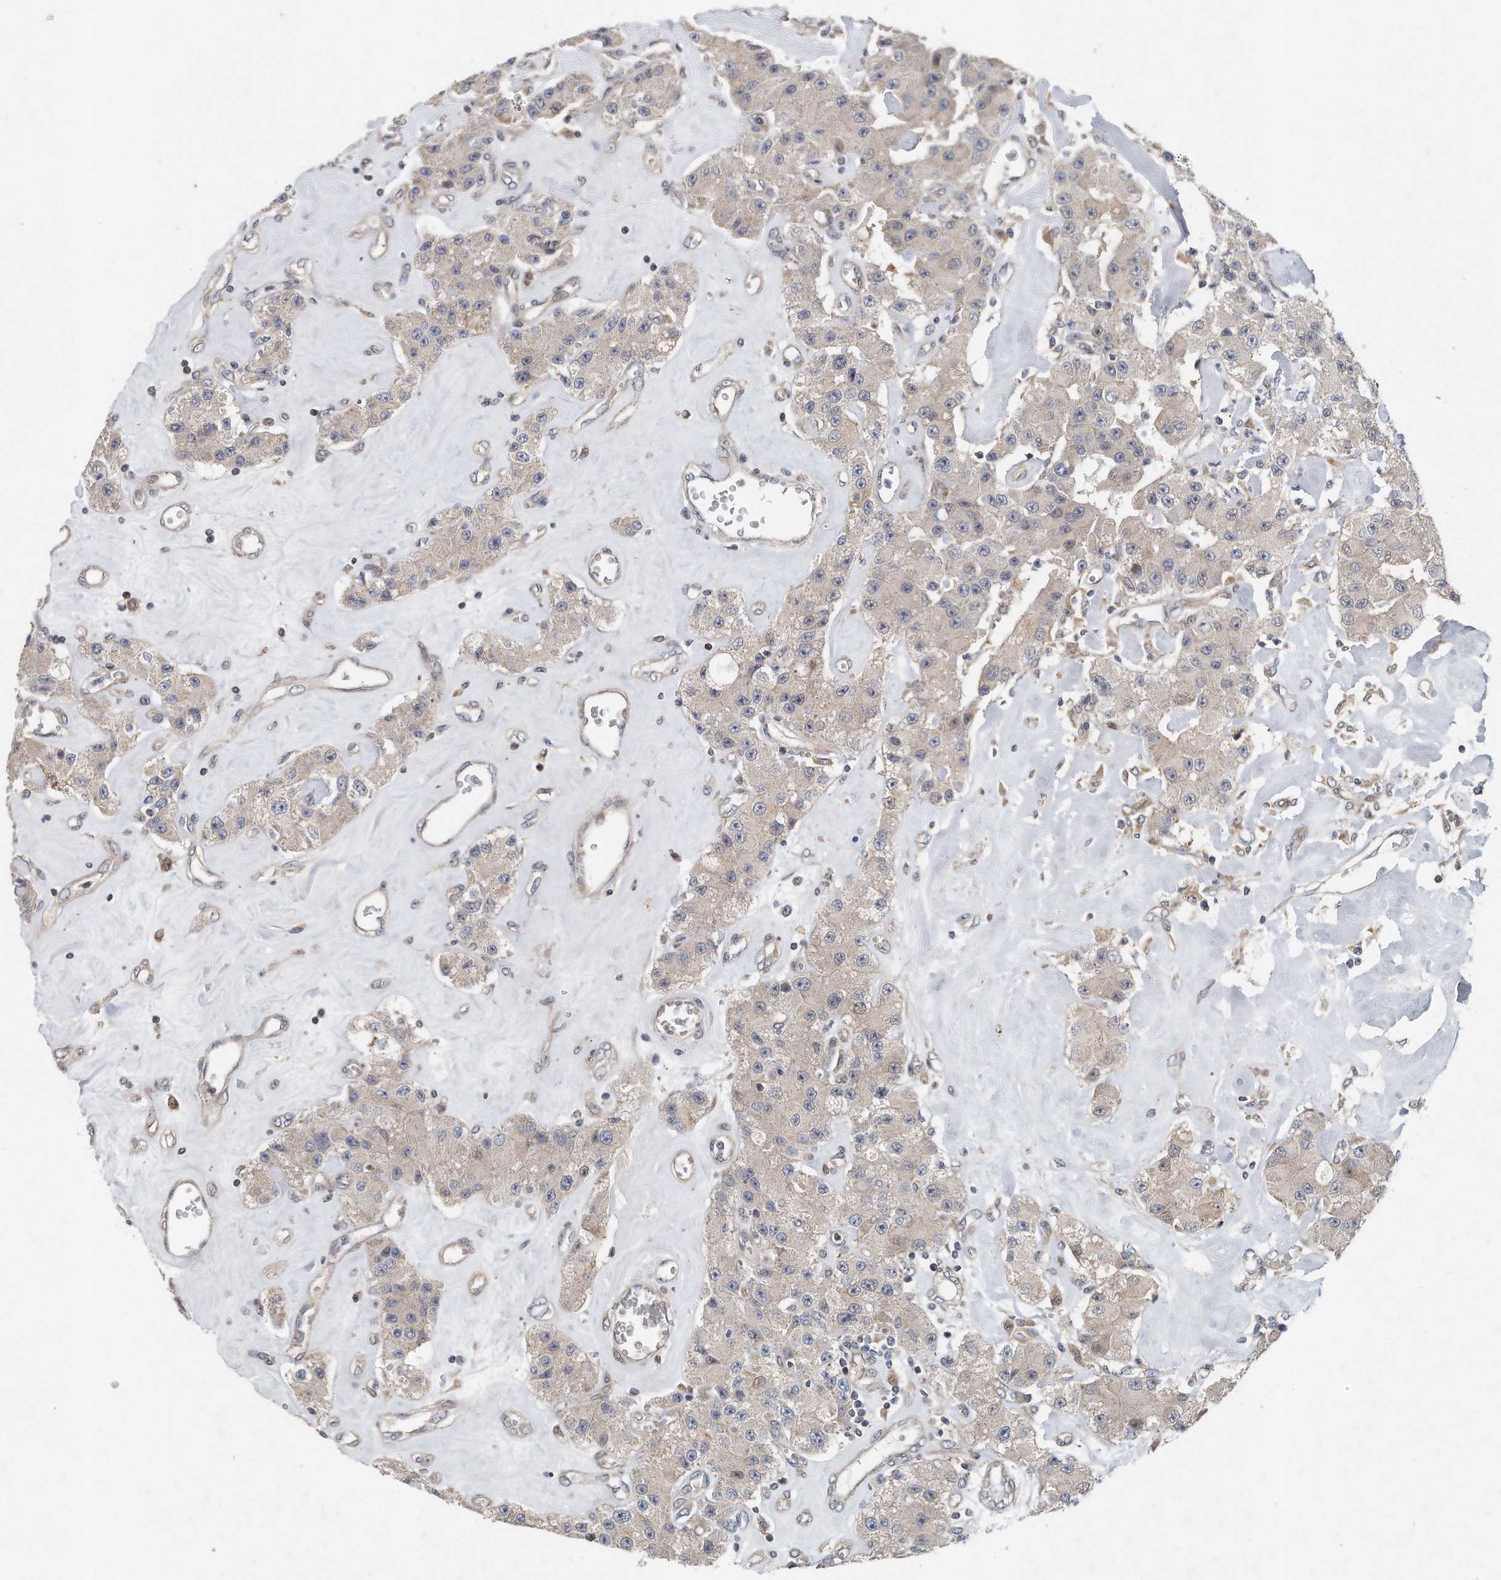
{"staining": {"intensity": "negative", "quantity": "none", "location": "none"}, "tissue": "carcinoid", "cell_type": "Tumor cells", "image_type": "cancer", "snomed": [{"axis": "morphology", "description": "Carcinoid, malignant, NOS"}, {"axis": "topography", "description": "Pancreas"}], "caption": "A micrograph of human carcinoid (malignant) is negative for staining in tumor cells. Brightfield microscopy of immunohistochemistry stained with DAB (3,3'-diaminobenzidine) (brown) and hematoxylin (blue), captured at high magnification.", "gene": "PCDH8", "patient": {"sex": "male", "age": 41}}